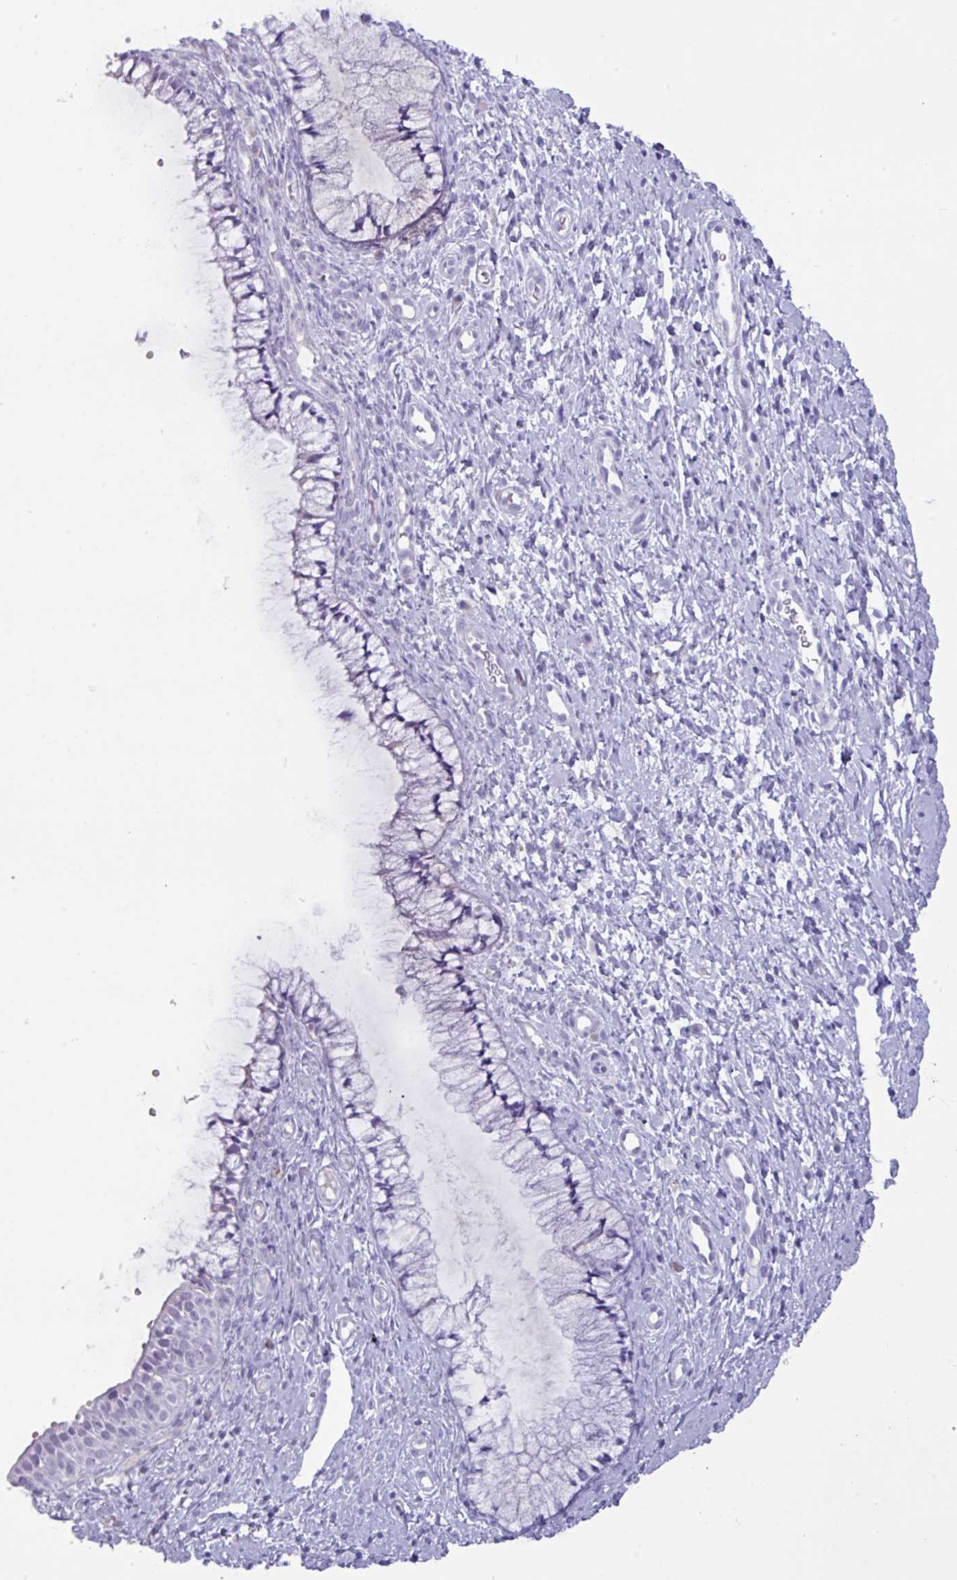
{"staining": {"intensity": "negative", "quantity": "none", "location": "none"}, "tissue": "cervix", "cell_type": "Glandular cells", "image_type": "normal", "snomed": [{"axis": "morphology", "description": "Normal tissue, NOS"}, {"axis": "topography", "description": "Cervix"}], "caption": "High power microscopy image of an immunohistochemistry (IHC) micrograph of benign cervix, revealing no significant expression in glandular cells.", "gene": "ZNF524", "patient": {"sex": "female", "age": 36}}